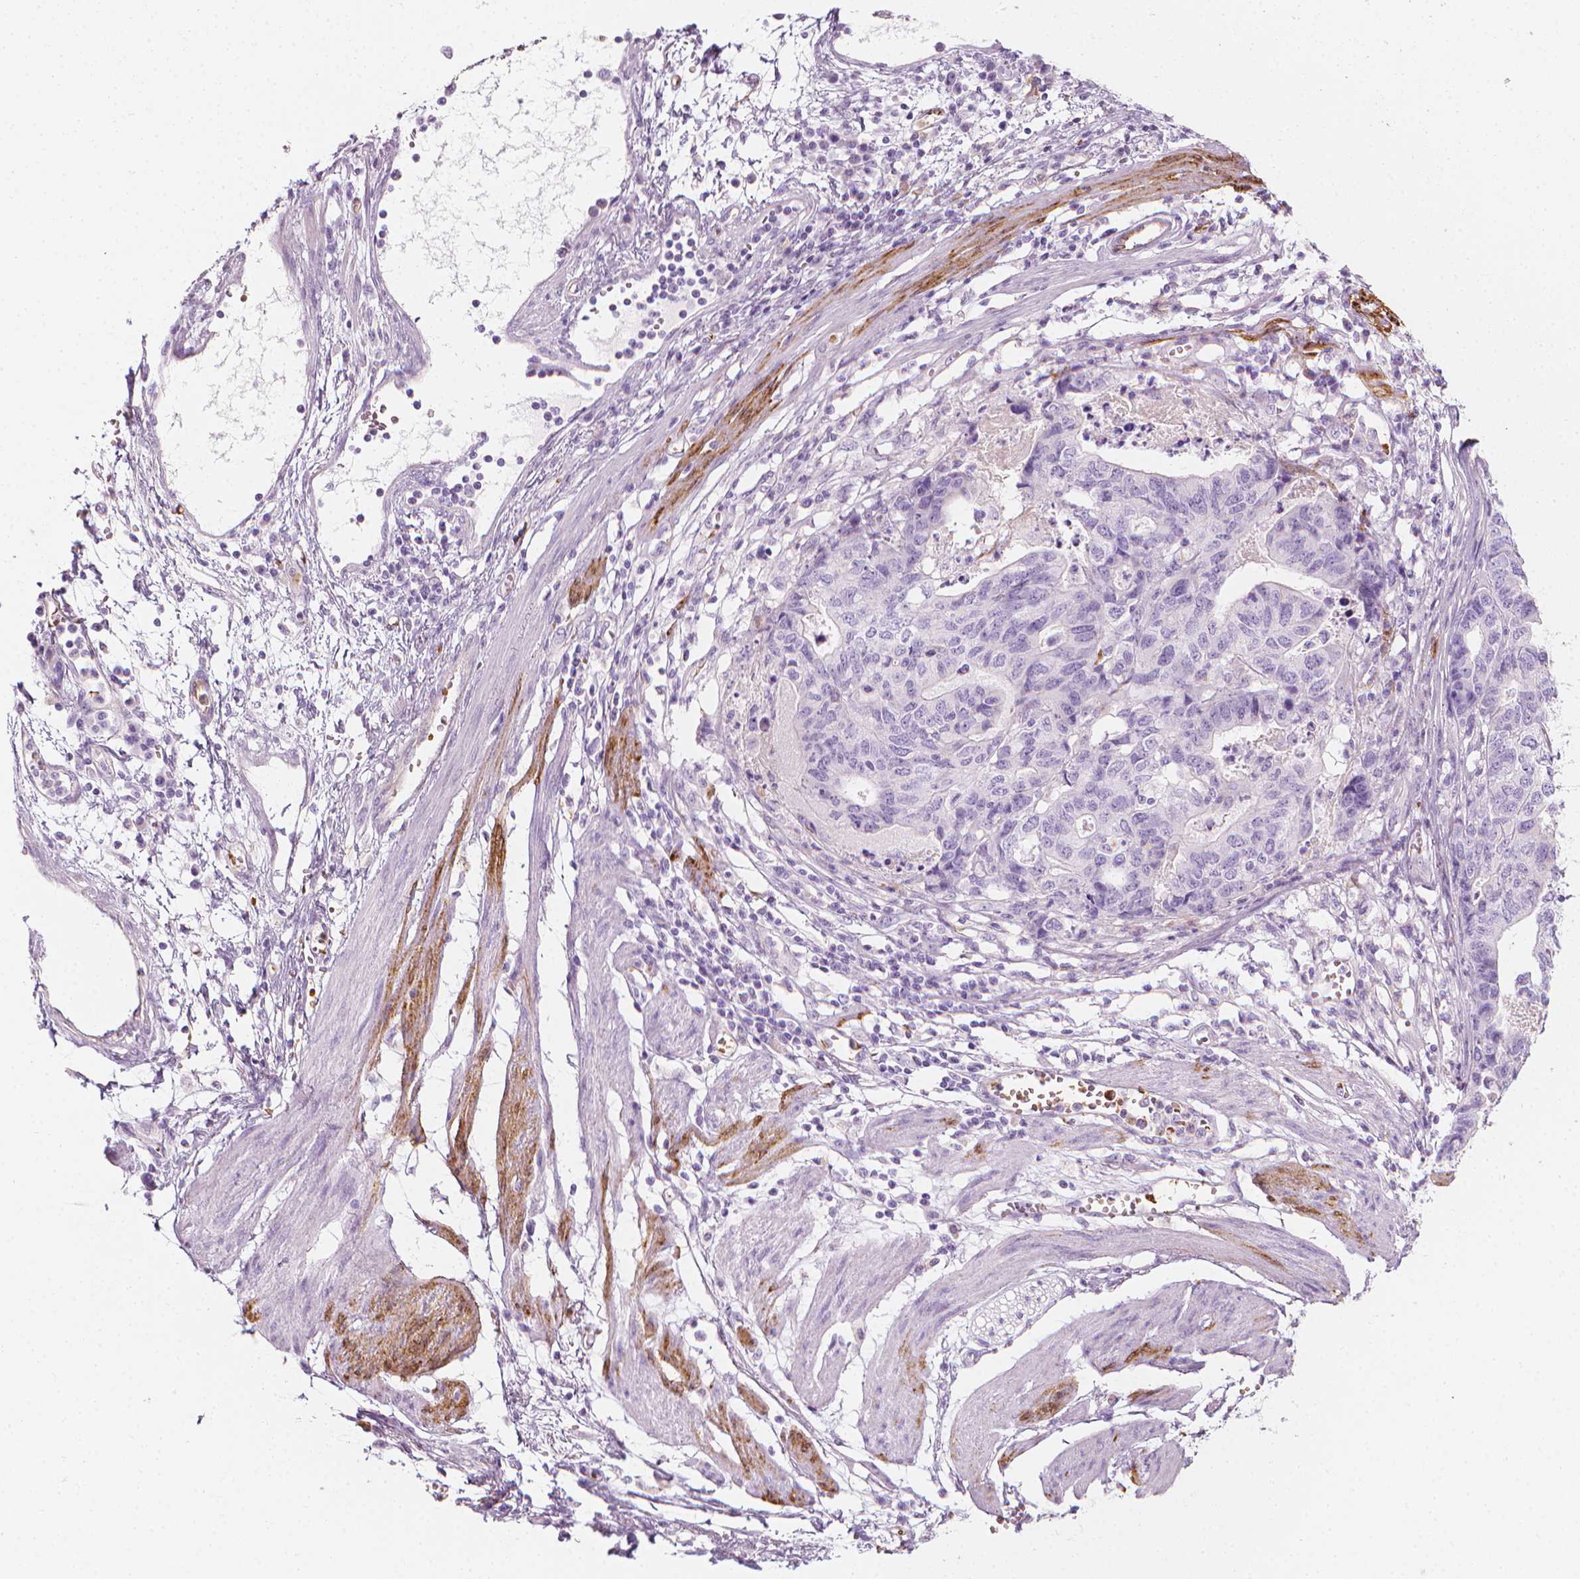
{"staining": {"intensity": "negative", "quantity": "none", "location": "none"}, "tissue": "stomach cancer", "cell_type": "Tumor cells", "image_type": "cancer", "snomed": [{"axis": "morphology", "description": "Adenocarcinoma, NOS"}, {"axis": "topography", "description": "Stomach, upper"}], "caption": "Image shows no protein staining in tumor cells of adenocarcinoma (stomach) tissue.", "gene": "CES1", "patient": {"sex": "female", "age": 67}}